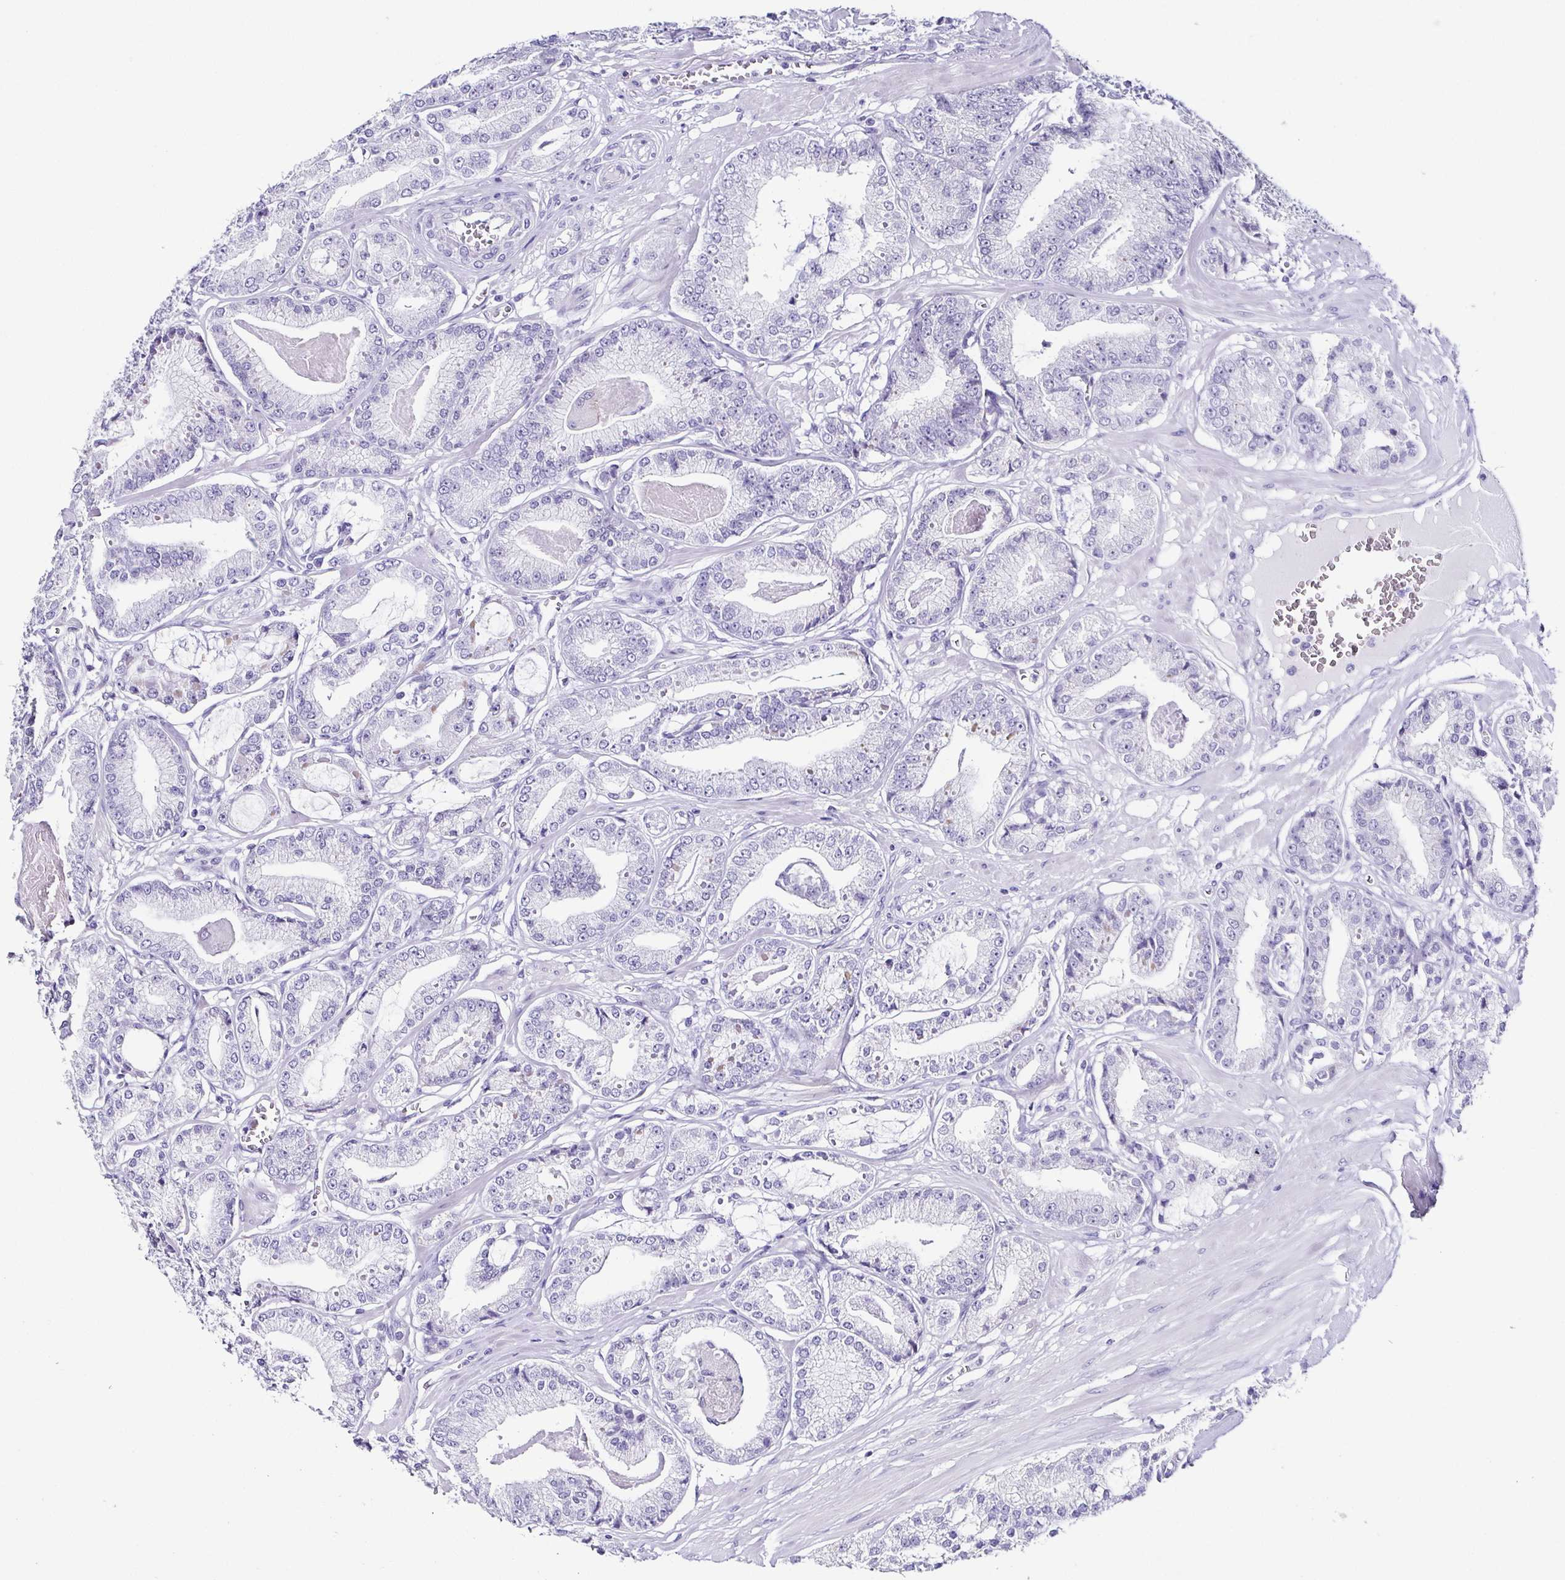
{"staining": {"intensity": "negative", "quantity": "none", "location": "none"}, "tissue": "prostate cancer", "cell_type": "Tumor cells", "image_type": "cancer", "snomed": [{"axis": "morphology", "description": "Adenocarcinoma, High grade"}, {"axis": "topography", "description": "Prostate"}], "caption": "The immunohistochemistry (IHC) image has no significant positivity in tumor cells of prostate cancer tissue. Nuclei are stained in blue.", "gene": "TNNT2", "patient": {"sex": "male", "age": 71}}